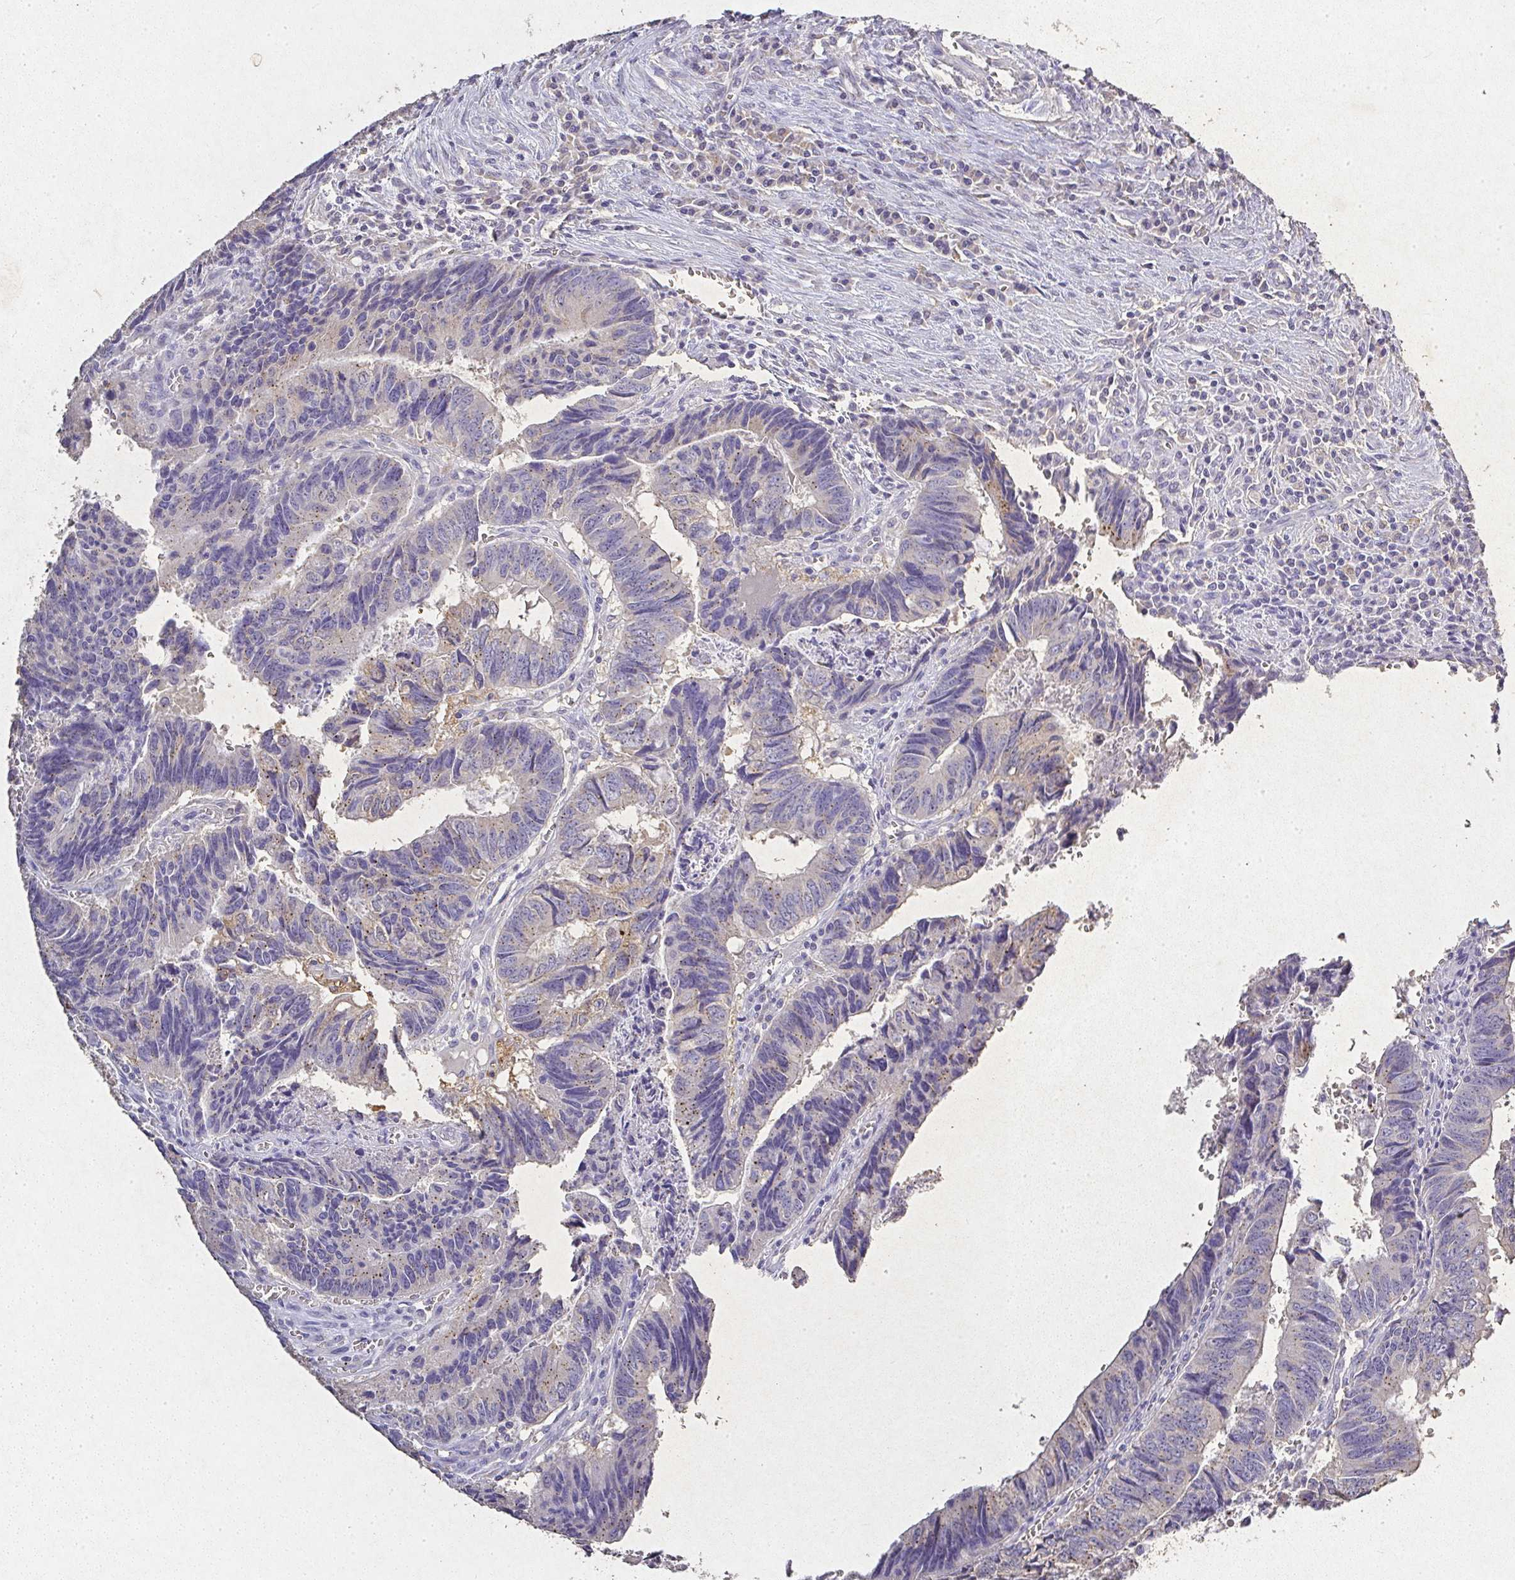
{"staining": {"intensity": "negative", "quantity": "none", "location": "none"}, "tissue": "colorectal cancer", "cell_type": "Tumor cells", "image_type": "cancer", "snomed": [{"axis": "morphology", "description": "Adenocarcinoma, NOS"}, {"axis": "topography", "description": "Colon"}], "caption": "IHC histopathology image of neoplastic tissue: human colorectal cancer (adenocarcinoma) stained with DAB shows no significant protein staining in tumor cells.", "gene": "RPS2", "patient": {"sex": "male", "age": 86}}